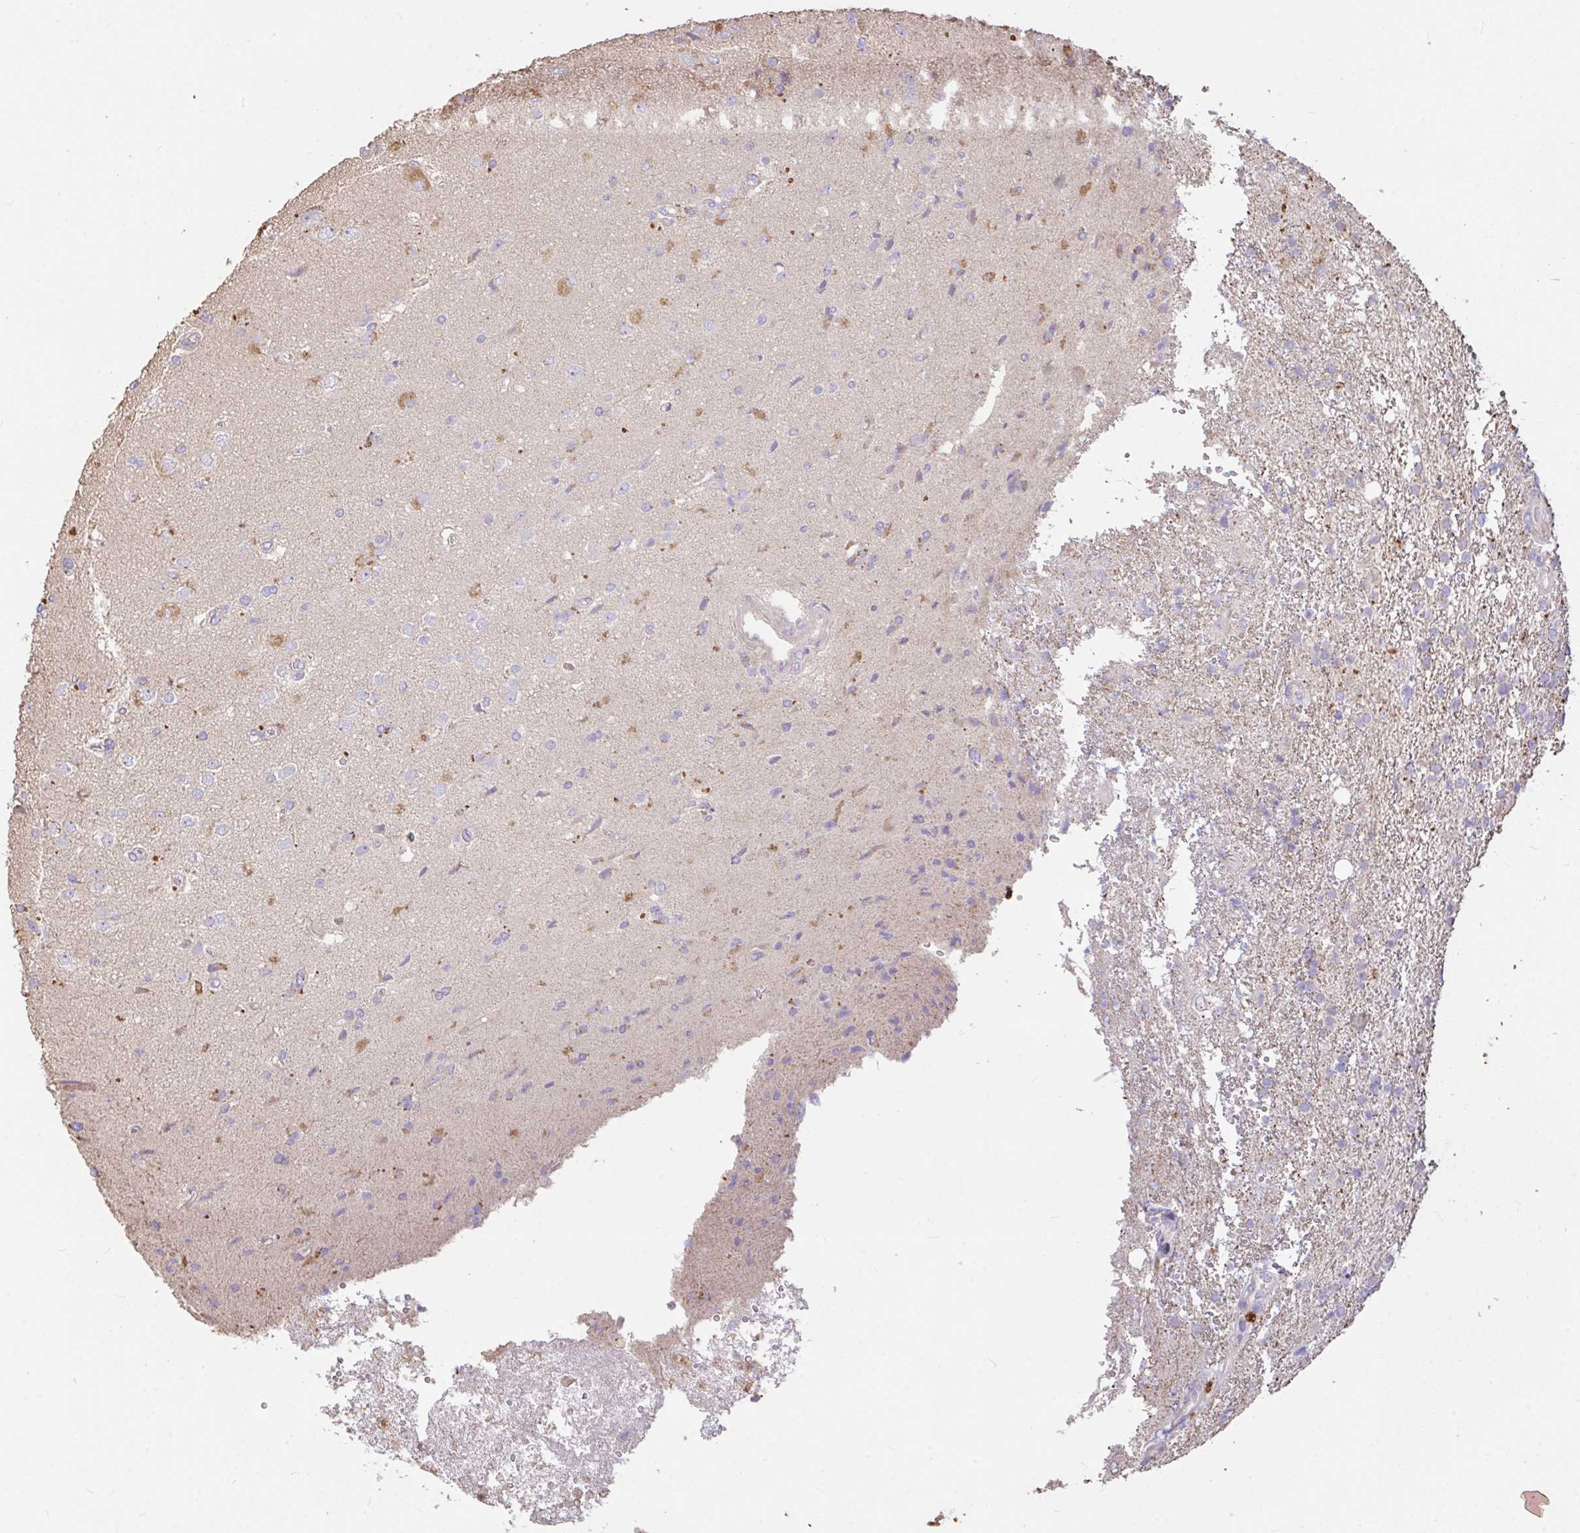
{"staining": {"intensity": "negative", "quantity": "none", "location": "none"}, "tissue": "glioma", "cell_type": "Tumor cells", "image_type": "cancer", "snomed": [{"axis": "morphology", "description": "Glioma, malignant, High grade"}, {"axis": "topography", "description": "Brain"}], "caption": "Protein analysis of glioma demonstrates no significant positivity in tumor cells.", "gene": "FCER1A", "patient": {"sex": "male", "age": 56}}